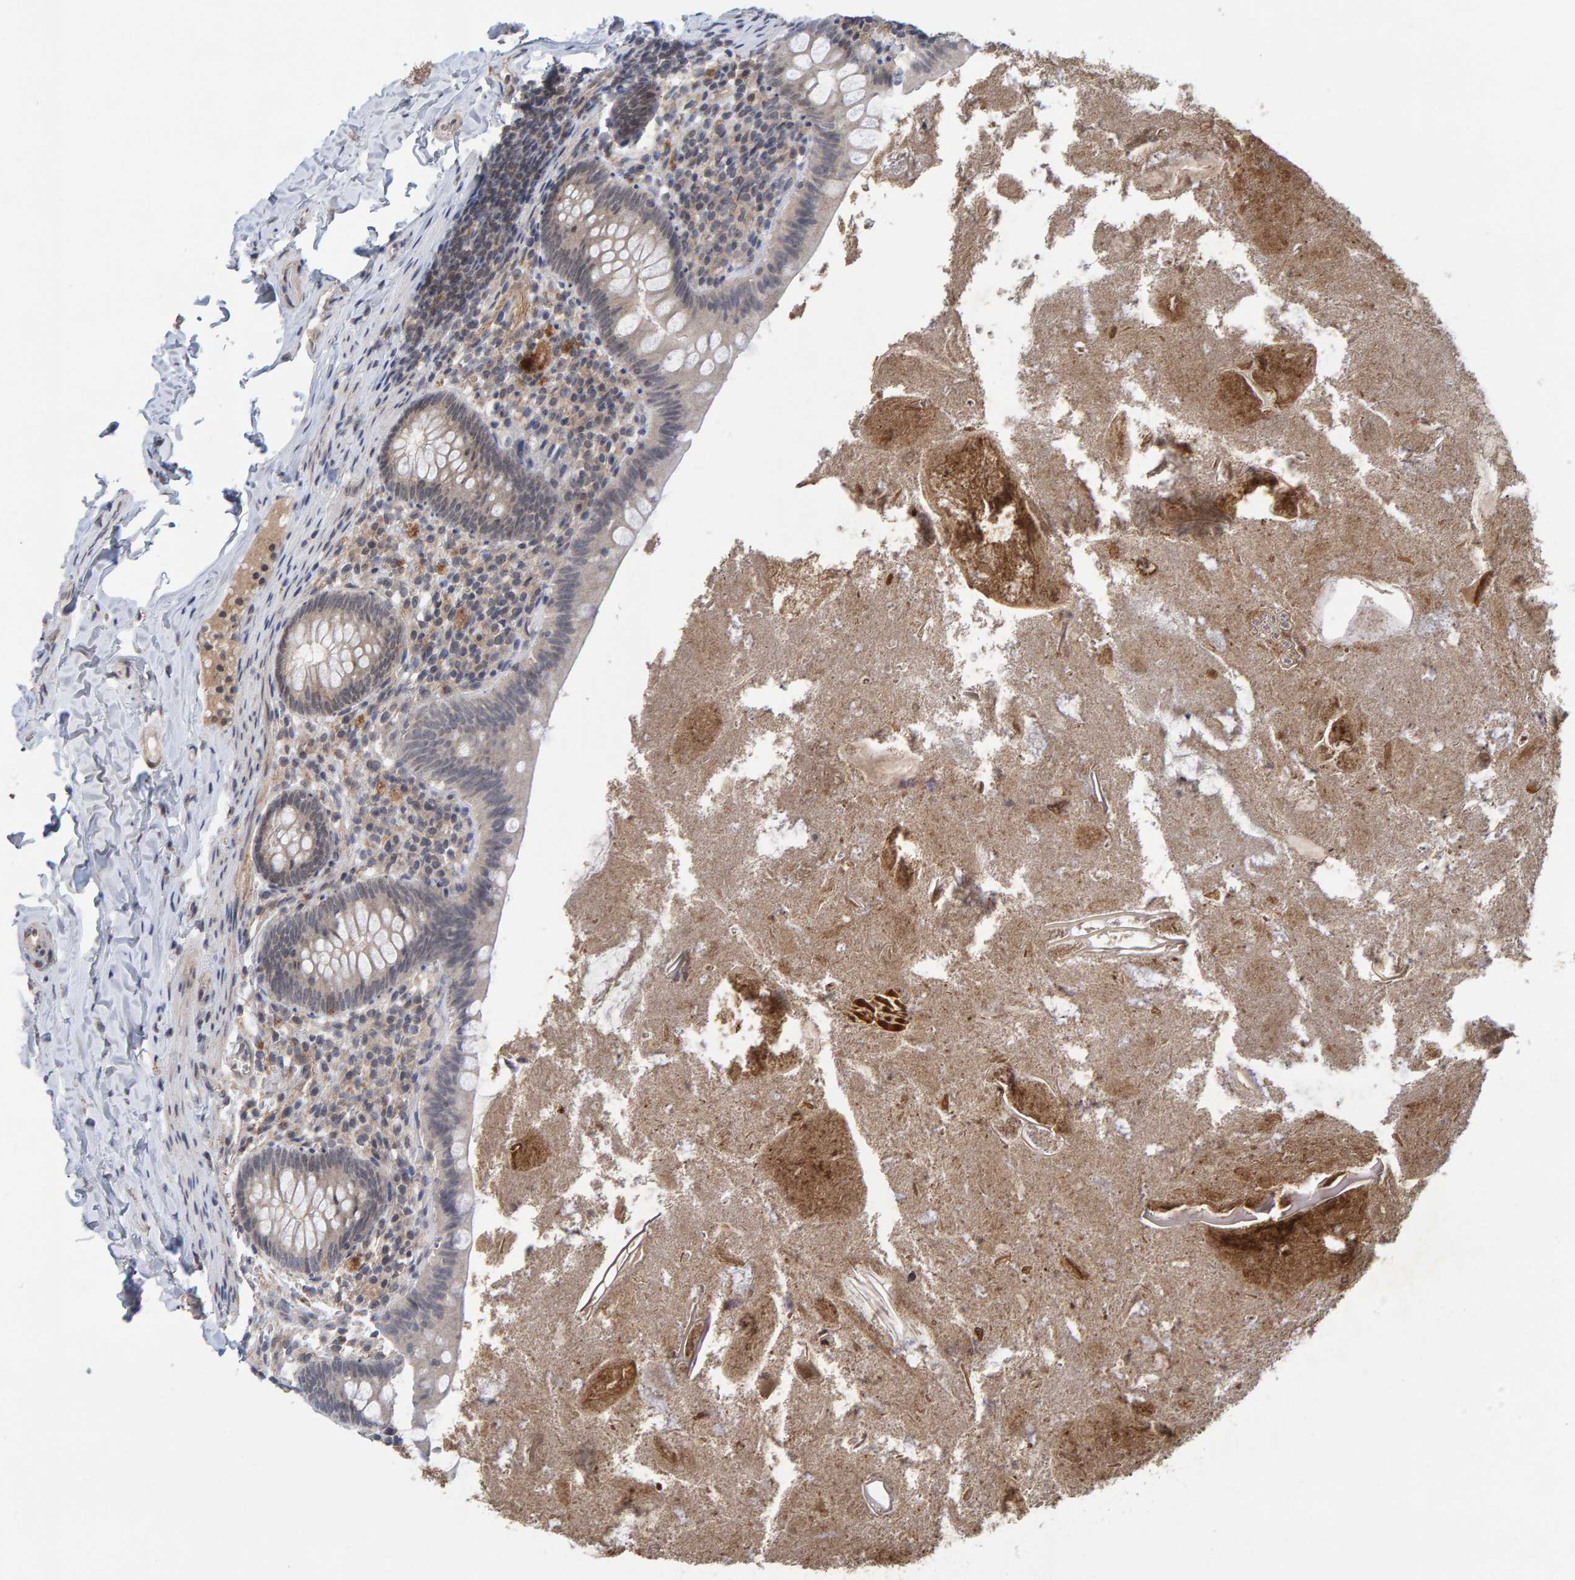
{"staining": {"intensity": "negative", "quantity": "none", "location": "none"}, "tissue": "appendix", "cell_type": "Glandular cells", "image_type": "normal", "snomed": [{"axis": "morphology", "description": "Normal tissue, NOS"}, {"axis": "topography", "description": "Appendix"}], "caption": "Glandular cells show no significant positivity in benign appendix. Nuclei are stained in blue.", "gene": "CDH2", "patient": {"sex": "male", "age": 52}}